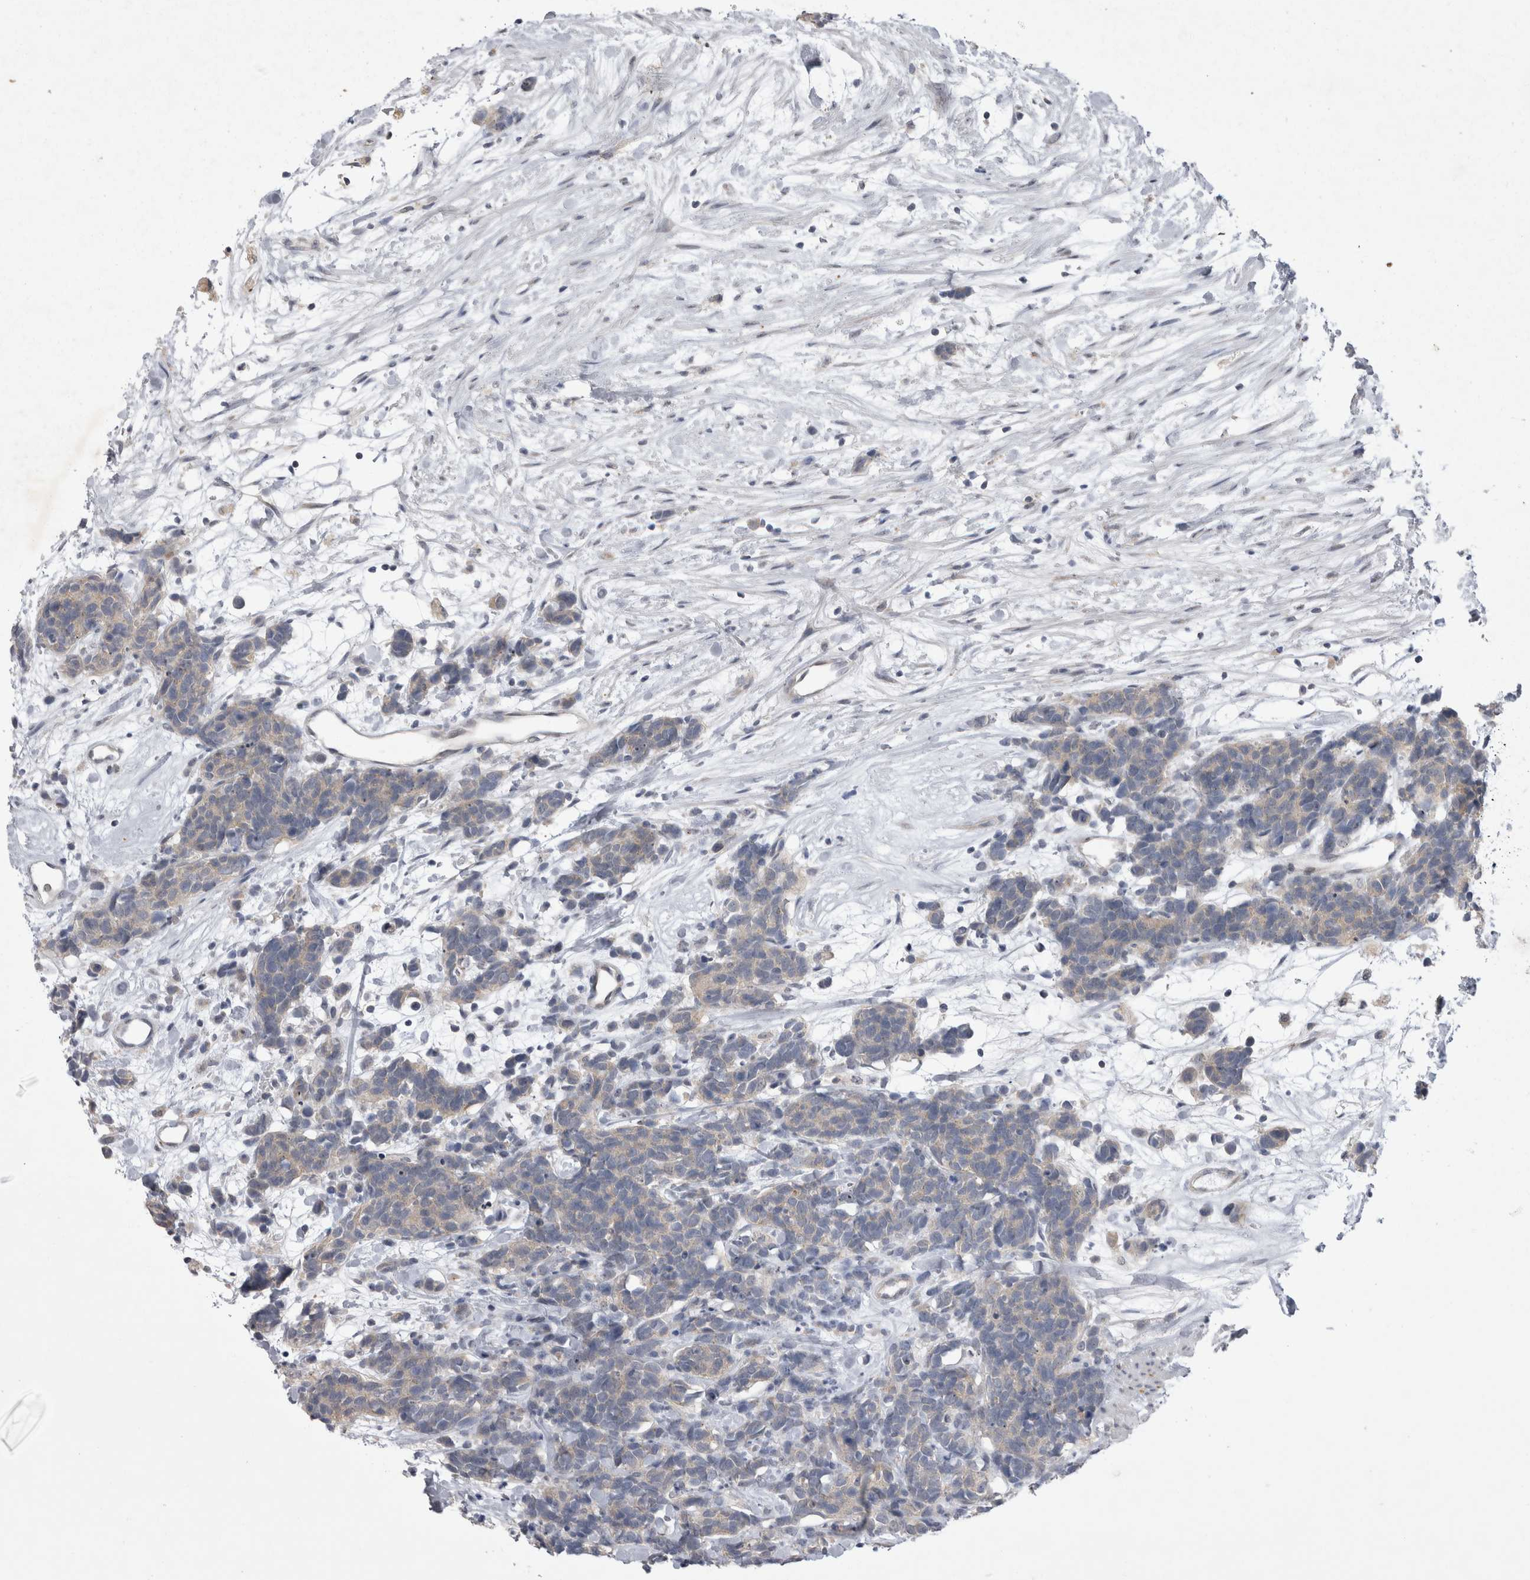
{"staining": {"intensity": "weak", "quantity": ">75%", "location": "cytoplasmic/membranous"}, "tissue": "carcinoid", "cell_type": "Tumor cells", "image_type": "cancer", "snomed": [{"axis": "morphology", "description": "Carcinoma, NOS"}, {"axis": "morphology", "description": "Carcinoid, malignant, NOS"}, {"axis": "topography", "description": "Urinary bladder"}], "caption": "Protein staining of carcinoid tissue exhibits weak cytoplasmic/membranous positivity in about >75% of tumor cells.", "gene": "CTBS", "patient": {"sex": "male", "age": 57}}